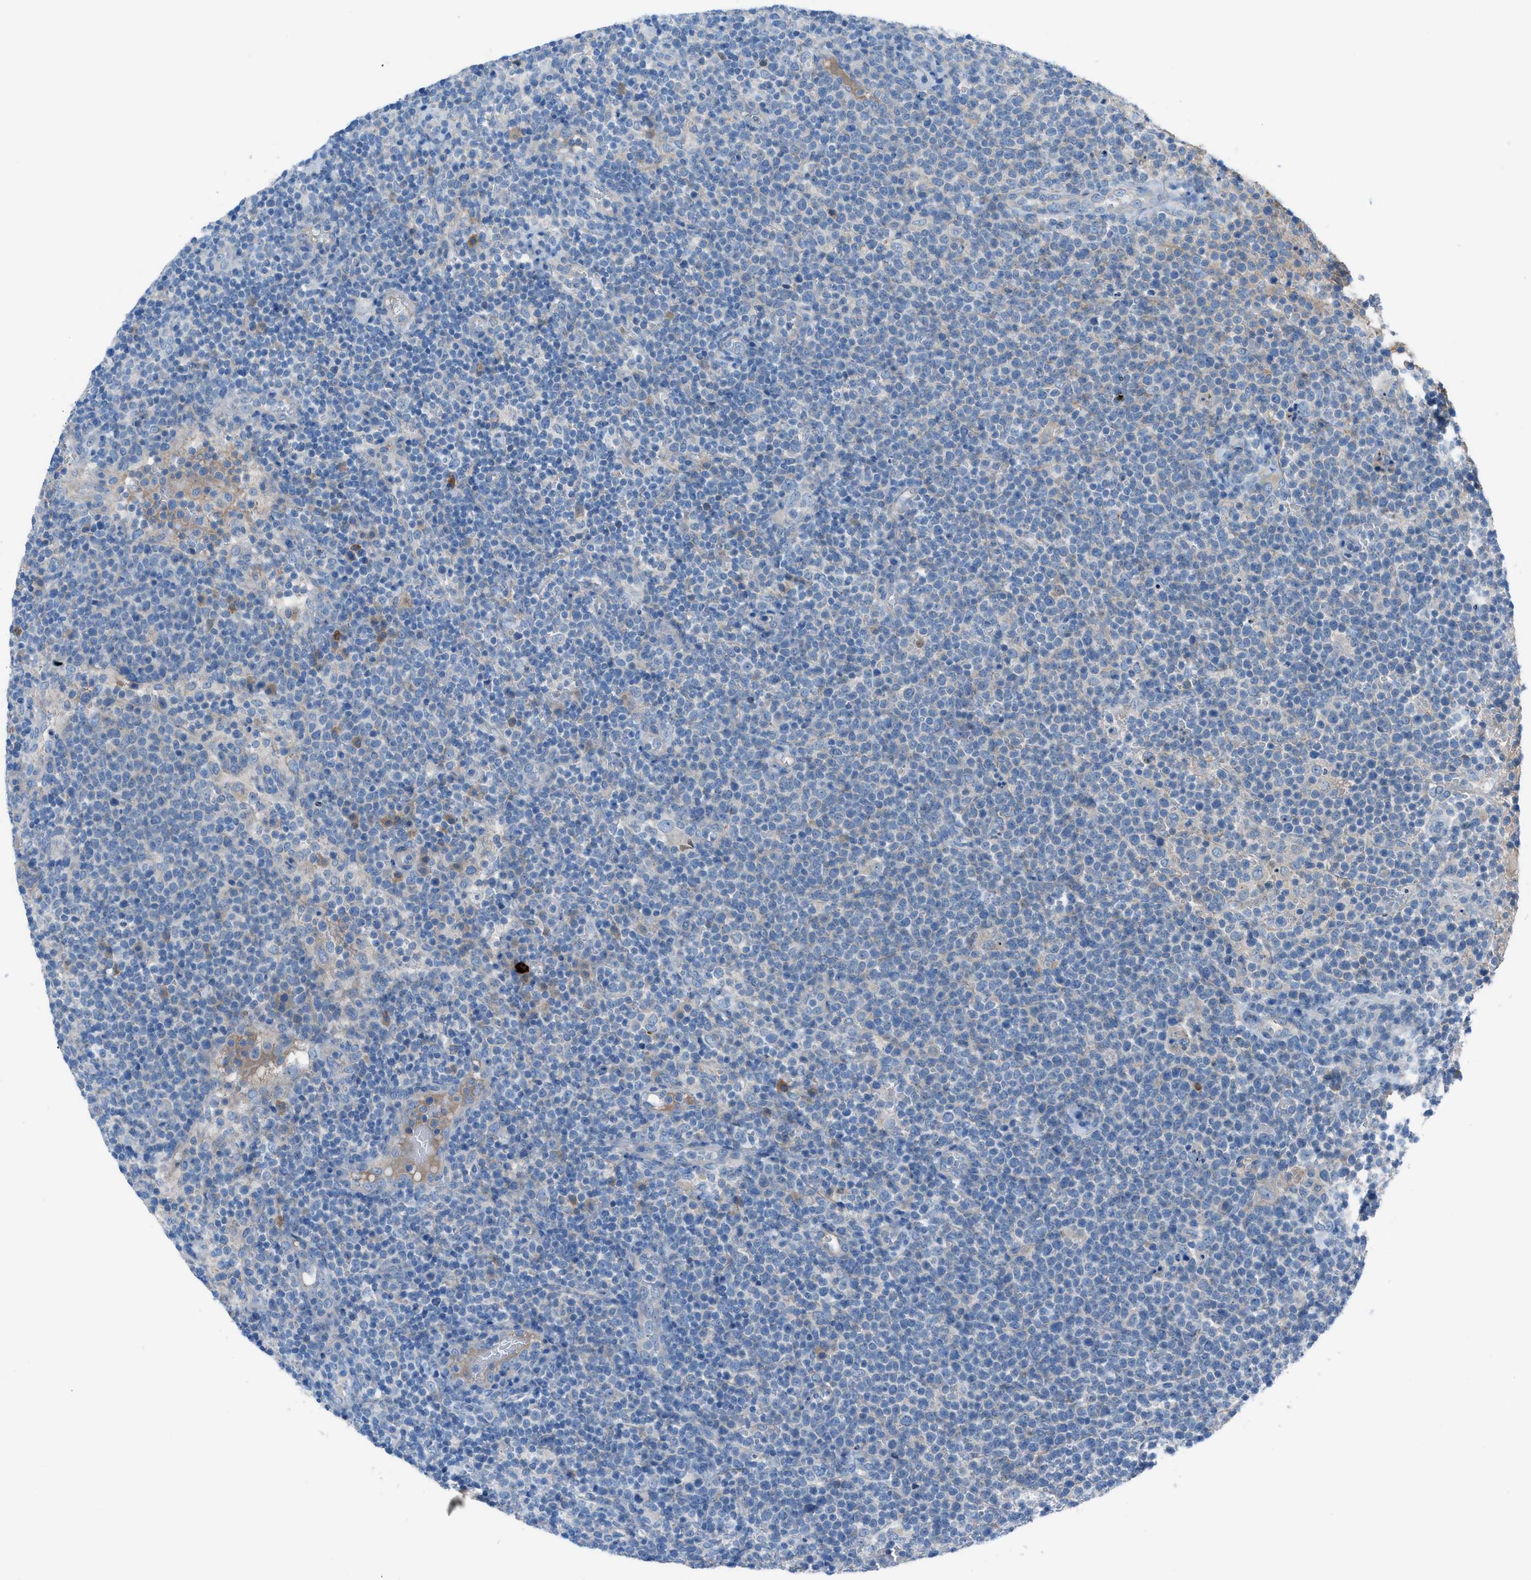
{"staining": {"intensity": "negative", "quantity": "none", "location": "none"}, "tissue": "lymphoma", "cell_type": "Tumor cells", "image_type": "cancer", "snomed": [{"axis": "morphology", "description": "Malignant lymphoma, non-Hodgkin's type, High grade"}, {"axis": "topography", "description": "Lymph node"}], "caption": "Tumor cells show no significant protein staining in lymphoma.", "gene": "C5AR2", "patient": {"sex": "male", "age": 61}}